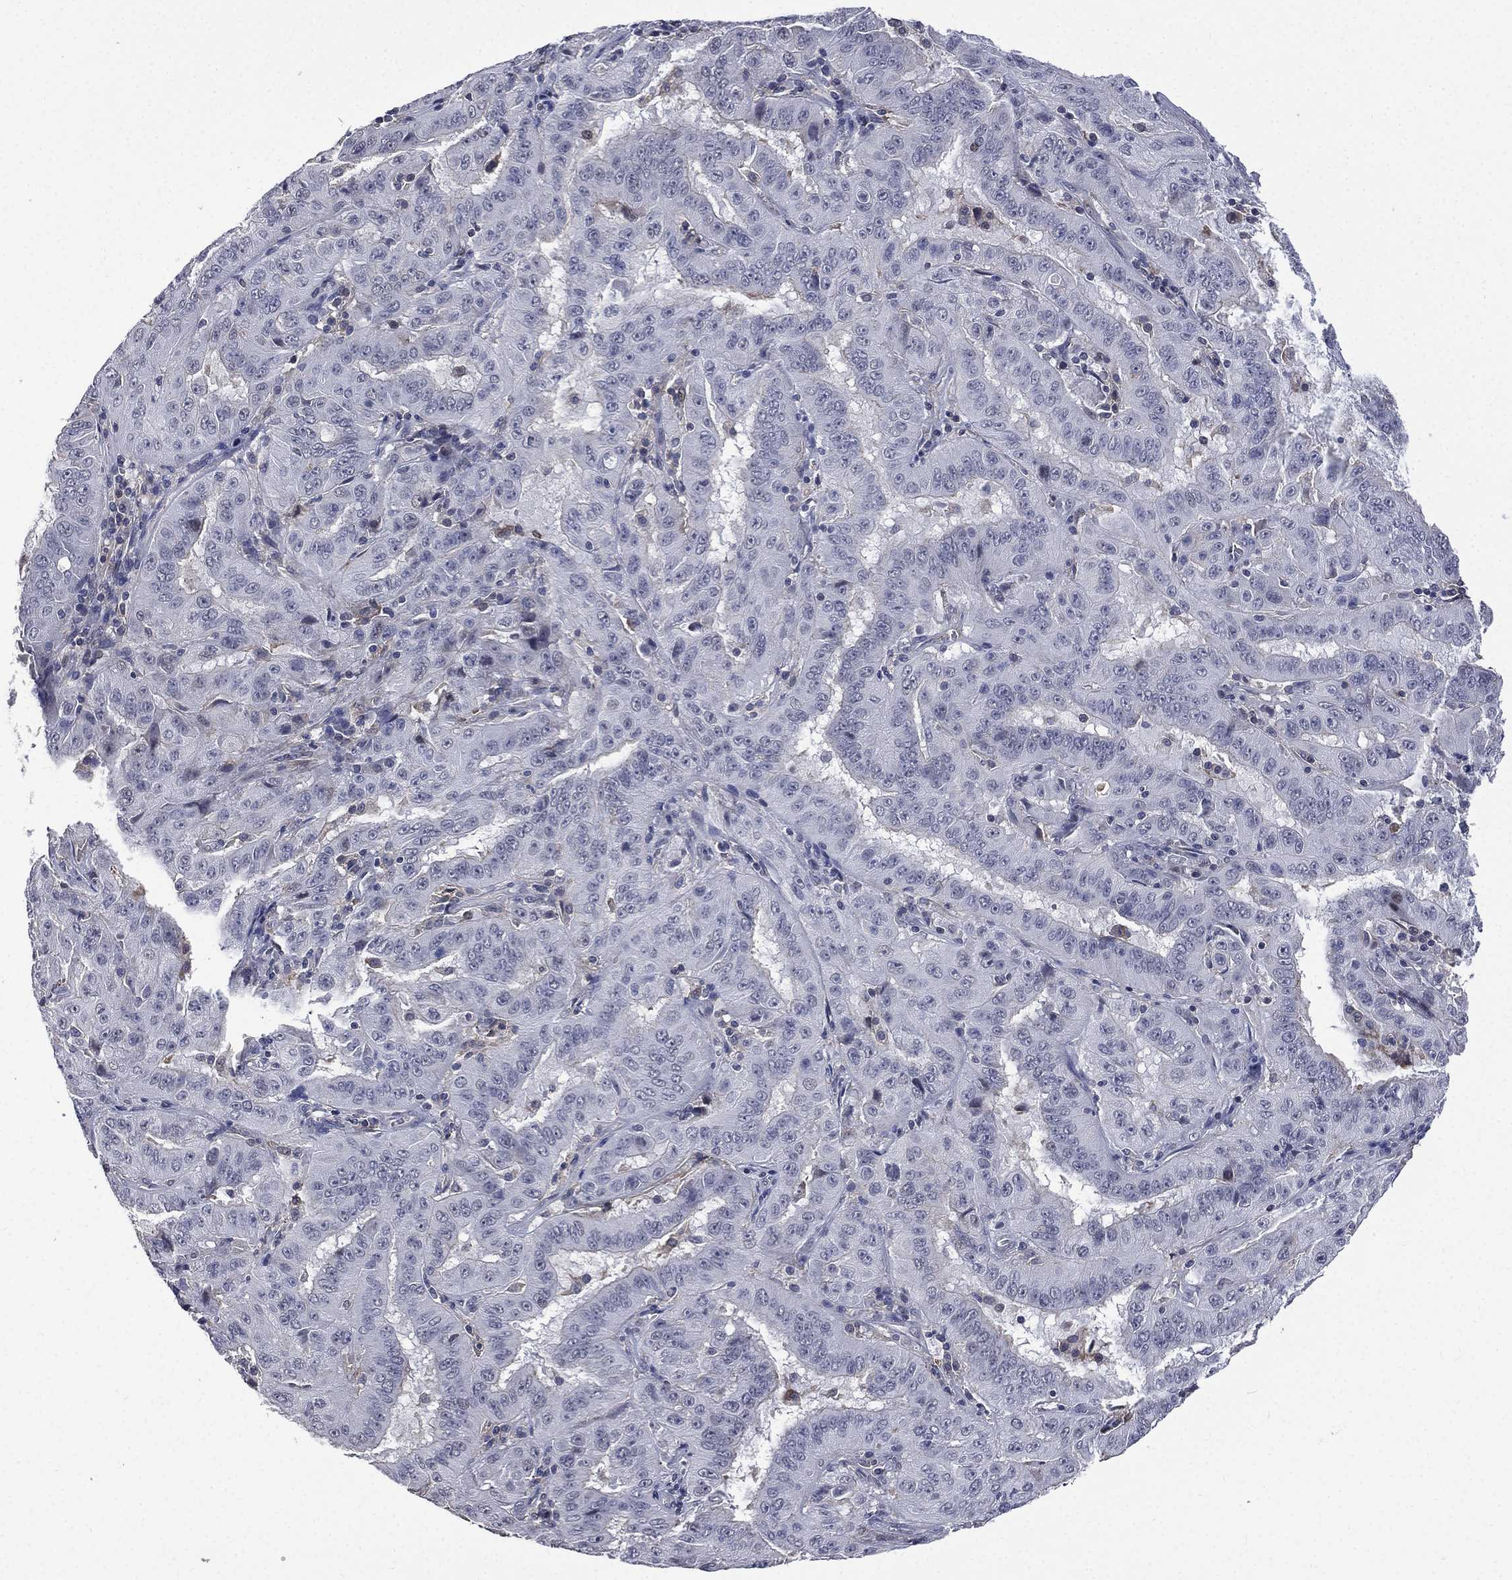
{"staining": {"intensity": "negative", "quantity": "none", "location": "none"}, "tissue": "pancreatic cancer", "cell_type": "Tumor cells", "image_type": "cancer", "snomed": [{"axis": "morphology", "description": "Adenocarcinoma, NOS"}, {"axis": "topography", "description": "Pancreas"}], "caption": "Image shows no protein positivity in tumor cells of pancreatic cancer tissue.", "gene": "FGG", "patient": {"sex": "male", "age": 63}}